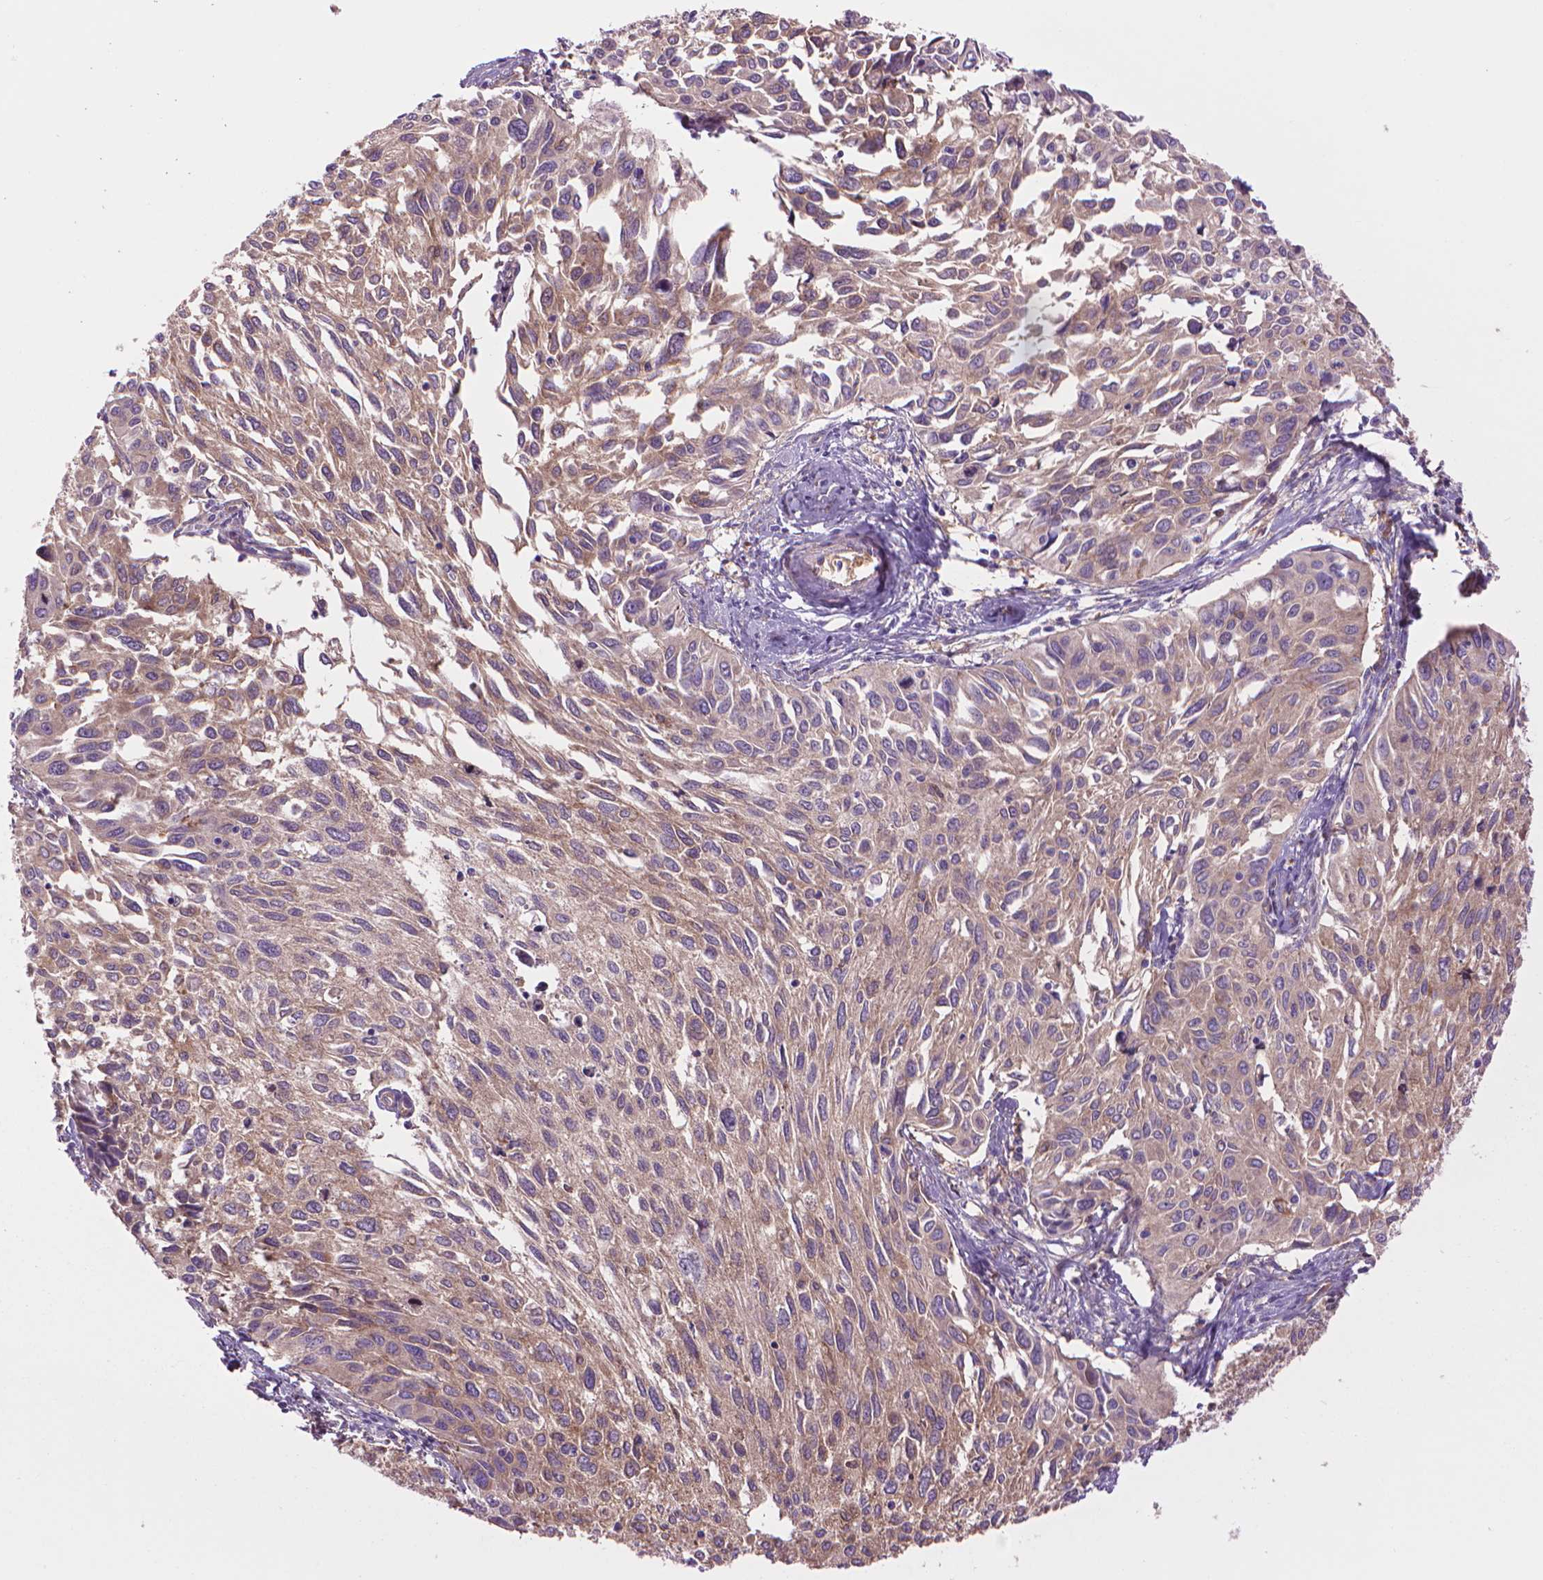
{"staining": {"intensity": "weak", "quantity": ">75%", "location": "cytoplasmic/membranous"}, "tissue": "cervical cancer", "cell_type": "Tumor cells", "image_type": "cancer", "snomed": [{"axis": "morphology", "description": "Squamous cell carcinoma, NOS"}, {"axis": "topography", "description": "Cervix"}], "caption": "Immunohistochemistry (IHC) image of squamous cell carcinoma (cervical) stained for a protein (brown), which demonstrates low levels of weak cytoplasmic/membranous positivity in about >75% of tumor cells.", "gene": "CORO1B", "patient": {"sex": "female", "age": 50}}